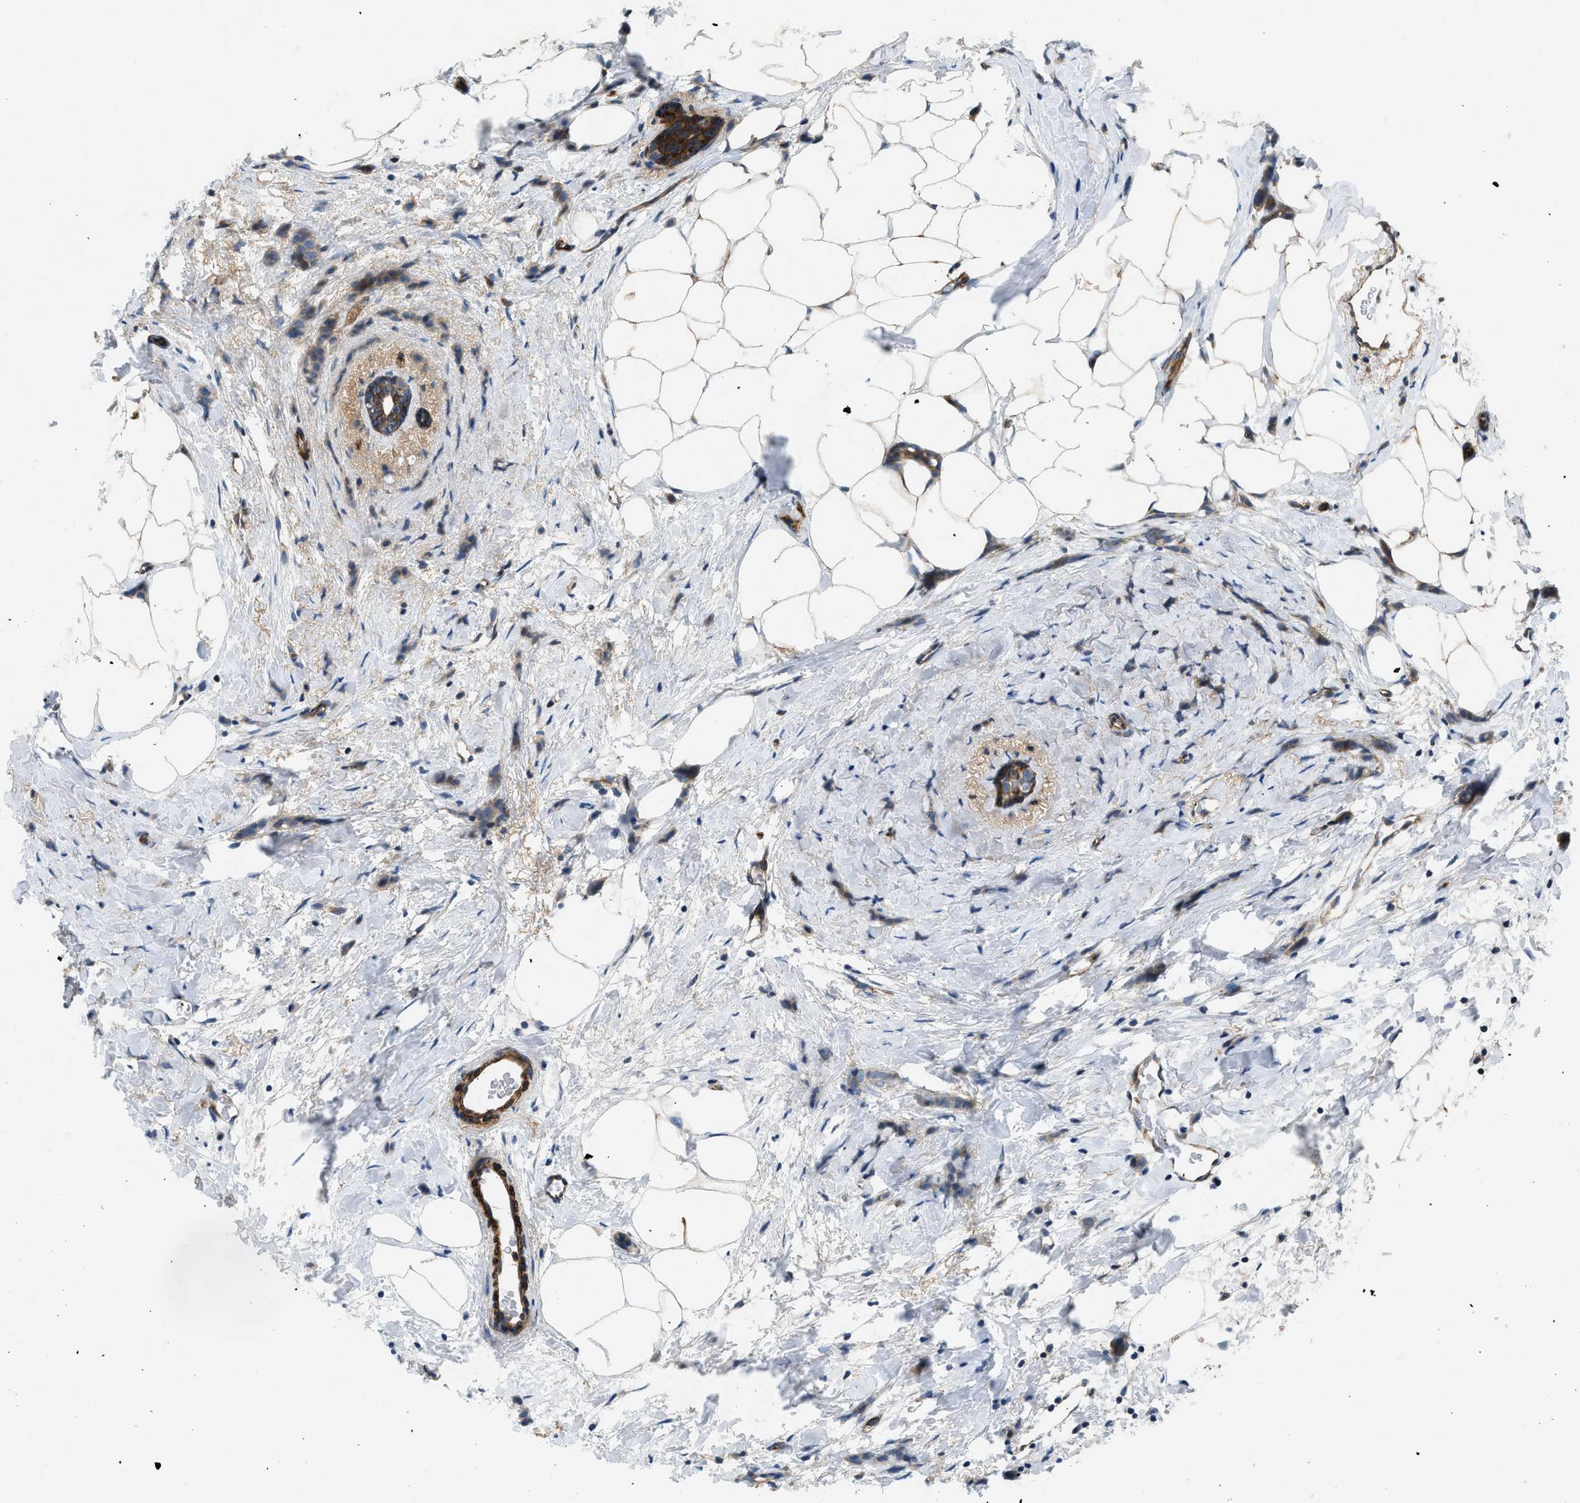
{"staining": {"intensity": "moderate", "quantity": ">75%", "location": "cytoplasmic/membranous"}, "tissue": "breast cancer", "cell_type": "Tumor cells", "image_type": "cancer", "snomed": [{"axis": "morphology", "description": "Lobular carcinoma, in situ"}, {"axis": "morphology", "description": "Lobular carcinoma"}, {"axis": "topography", "description": "Breast"}], "caption": "Protein staining reveals moderate cytoplasmic/membranous positivity in approximately >75% of tumor cells in breast cancer. (Brightfield microscopy of DAB IHC at high magnification).", "gene": "NYNRIN", "patient": {"sex": "female", "age": 41}}